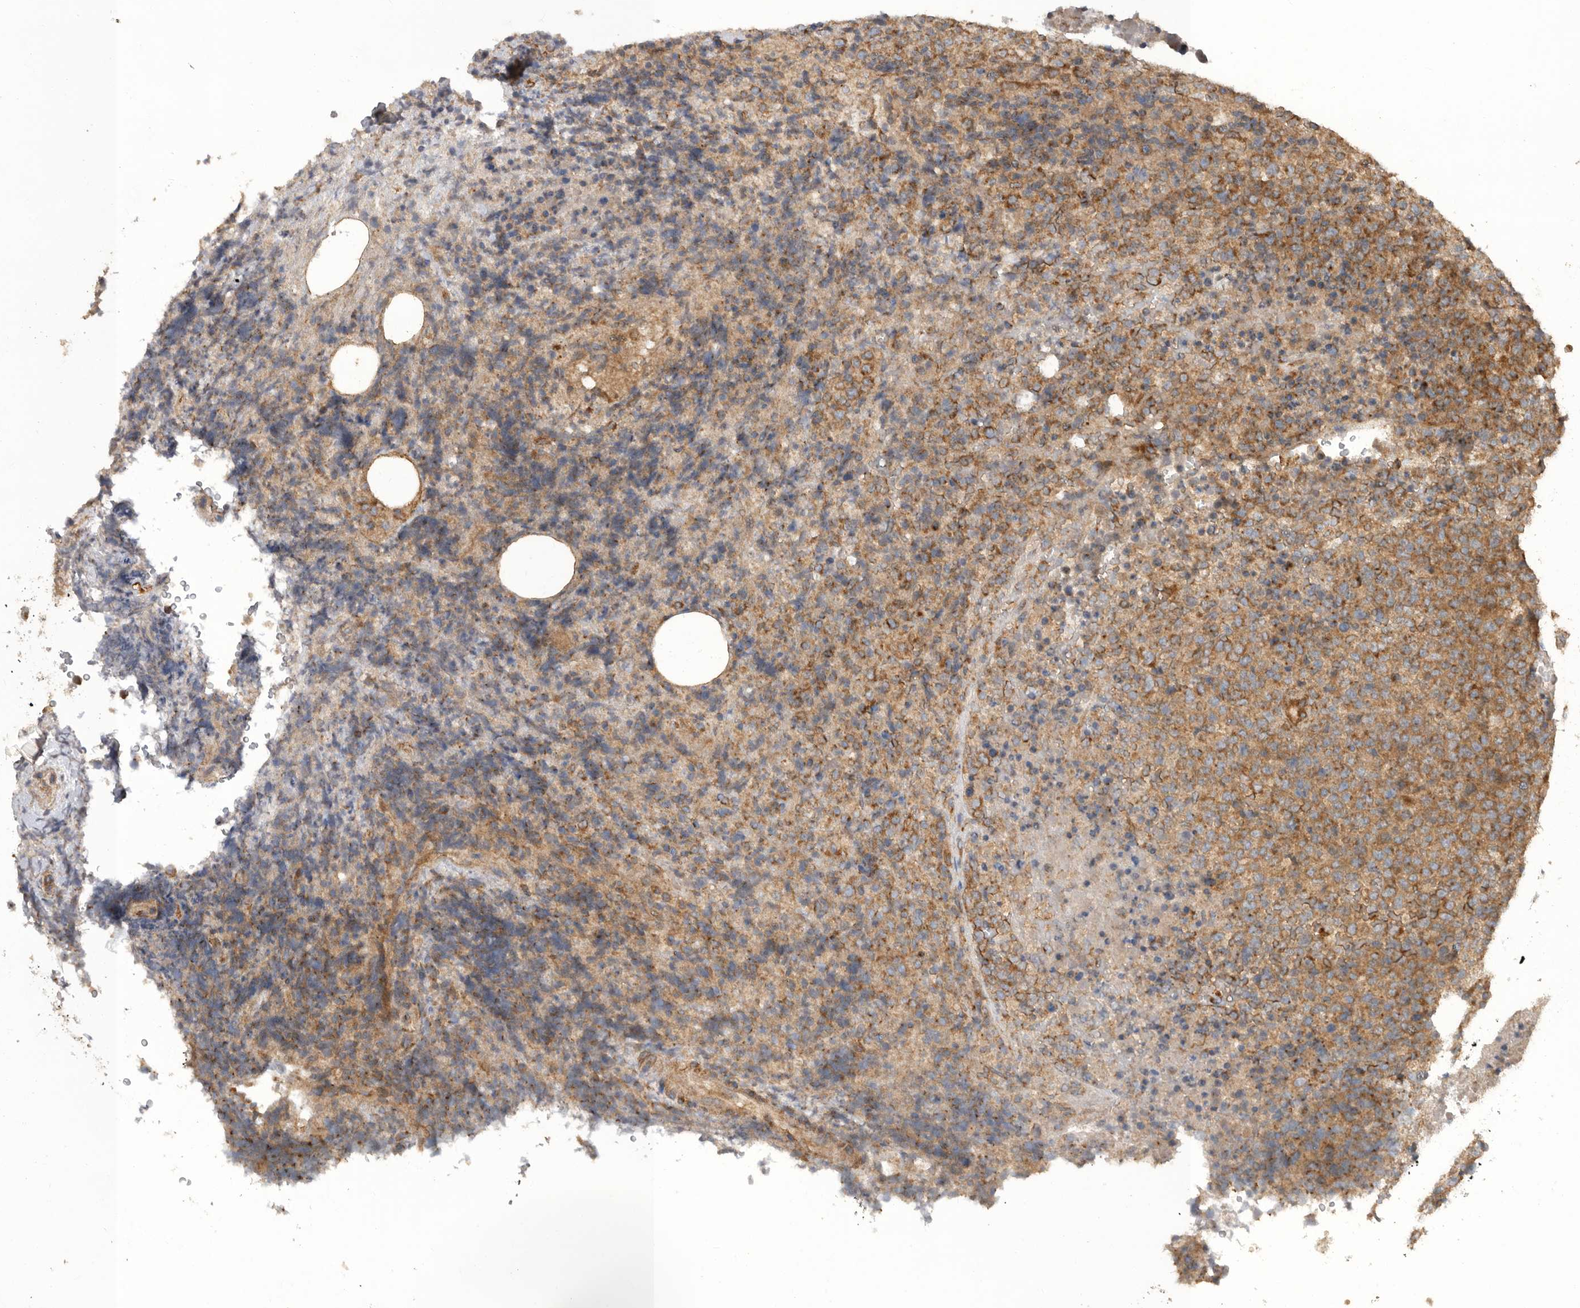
{"staining": {"intensity": "moderate", "quantity": ">75%", "location": "cytoplasmic/membranous"}, "tissue": "lymphoma", "cell_type": "Tumor cells", "image_type": "cancer", "snomed": [{"axis": "morphology", "description": "Malignant lymphoma, non-Hodgkin's type, High grade"}, {"axis": "topography", "description": "Lymph node"}], "caption": "Immunohistochemical staining of human lymphoma reveals medium levels of moderate cytoplasmic/membranous protein positivity in about >75% of tumor cells.", "gene": "PODXL2", "patient": {"sex": "male", "age": 13}}